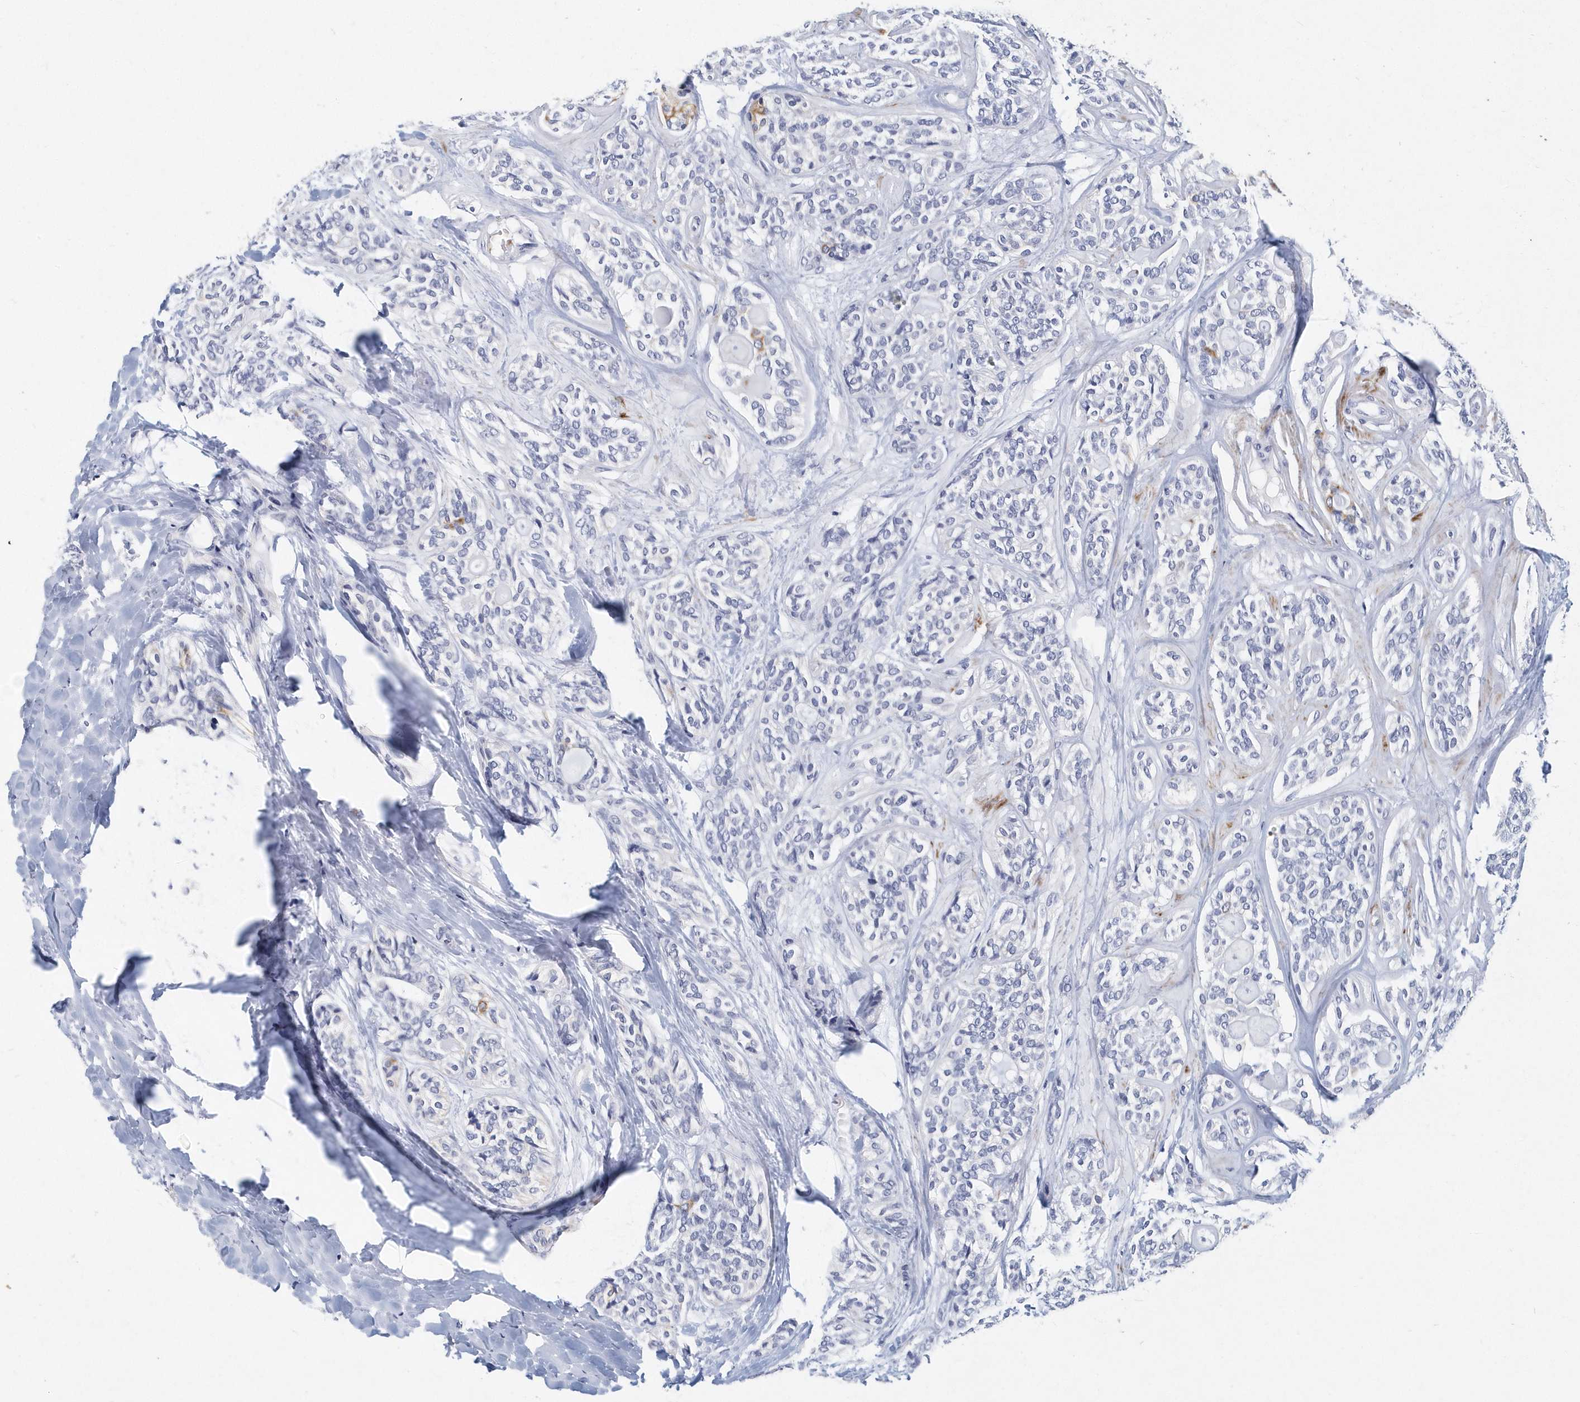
{"staining": {"intensity": "negative", "quantity": "none", "location": "none"}, "tissue": "head and neck cancer", "cell_type": "Tumor cells", "image_type": "cancer", "snomed": [{"axis": "morphology", "description": "Adenocarcinoma, NOS"}, {"axis": "topography", "description": "Head-Neck"}], "caption": "Immunohistochemistry of human head and neck adenocarcinoma exhibits no staining in tumor cells. The staining was performed using DAB (3,3'-diaminobenzidine) to visualize the protein expression in brown, while the nuclei were stained in blue with hematoxylin (Magnification: 20x).", "gene": "ITGA2B", "patient": {"sex": "male", "age": 66}}